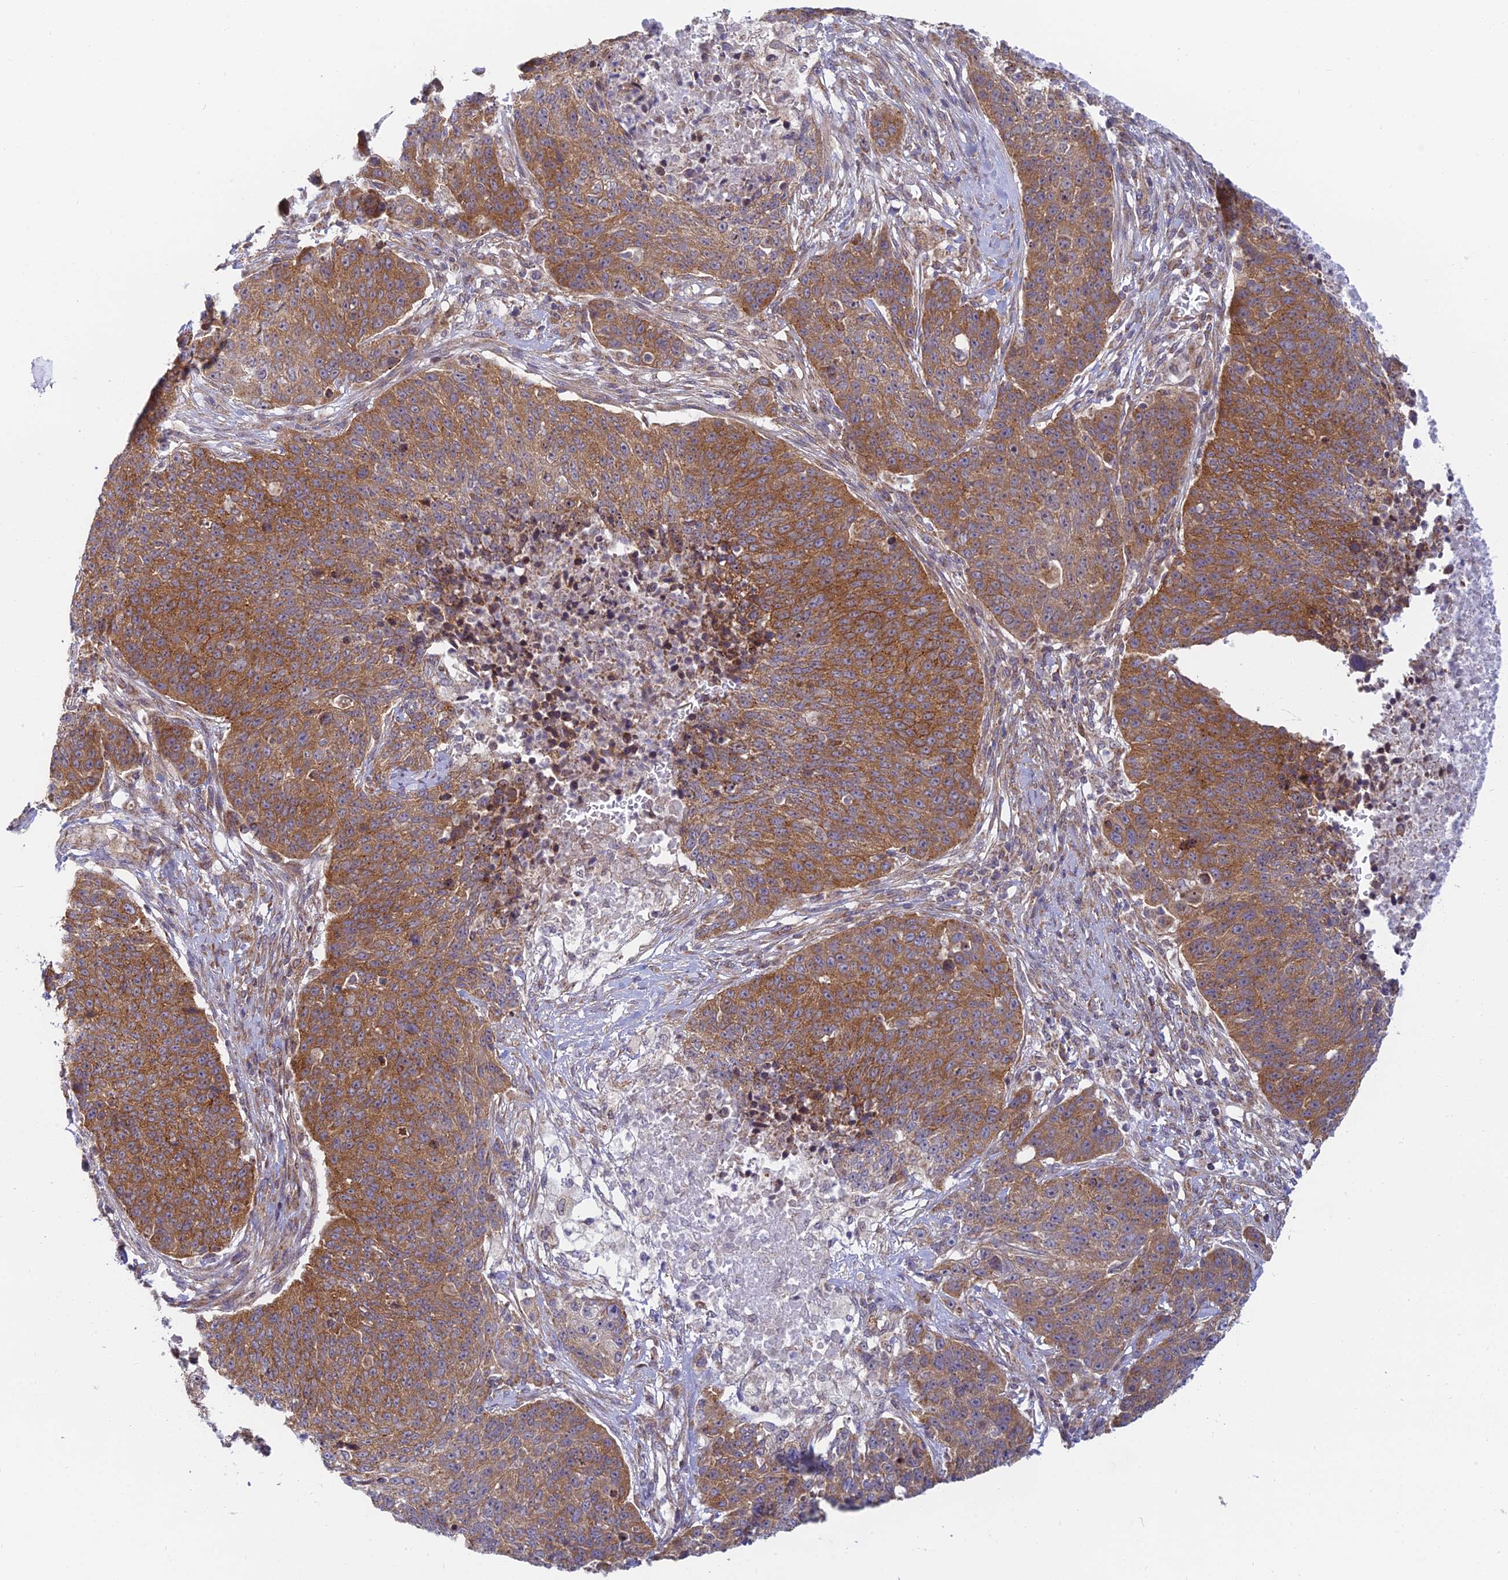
{"staining": {"intensity": "moderate", "quantity": ">75%", "location": "cytoplasmic/membranous"}, "tissue": "lung cancer", "cell_type": "Tumor cells", "image_type": "cancer", "snomed": [{"axis": "morphology", "description": "Normal tissue, NOS"}, {"axis": "morphology", "description": "Squamous cell carcinoma, NOS"}, {"axis": "topography", "description": "Lymph node"}, {"axis": "topography", "description": "Lung"}], "caption": "The histopathology image reveals immunohistochemical staining of lung cancer (squamous cell carcinoma). There is moderate cytoplasmic/membranous staining is appreciated in about >75% of tumor cells.", "gene": "HOOK2", "patient": {"sex": "male", "age": 66}}